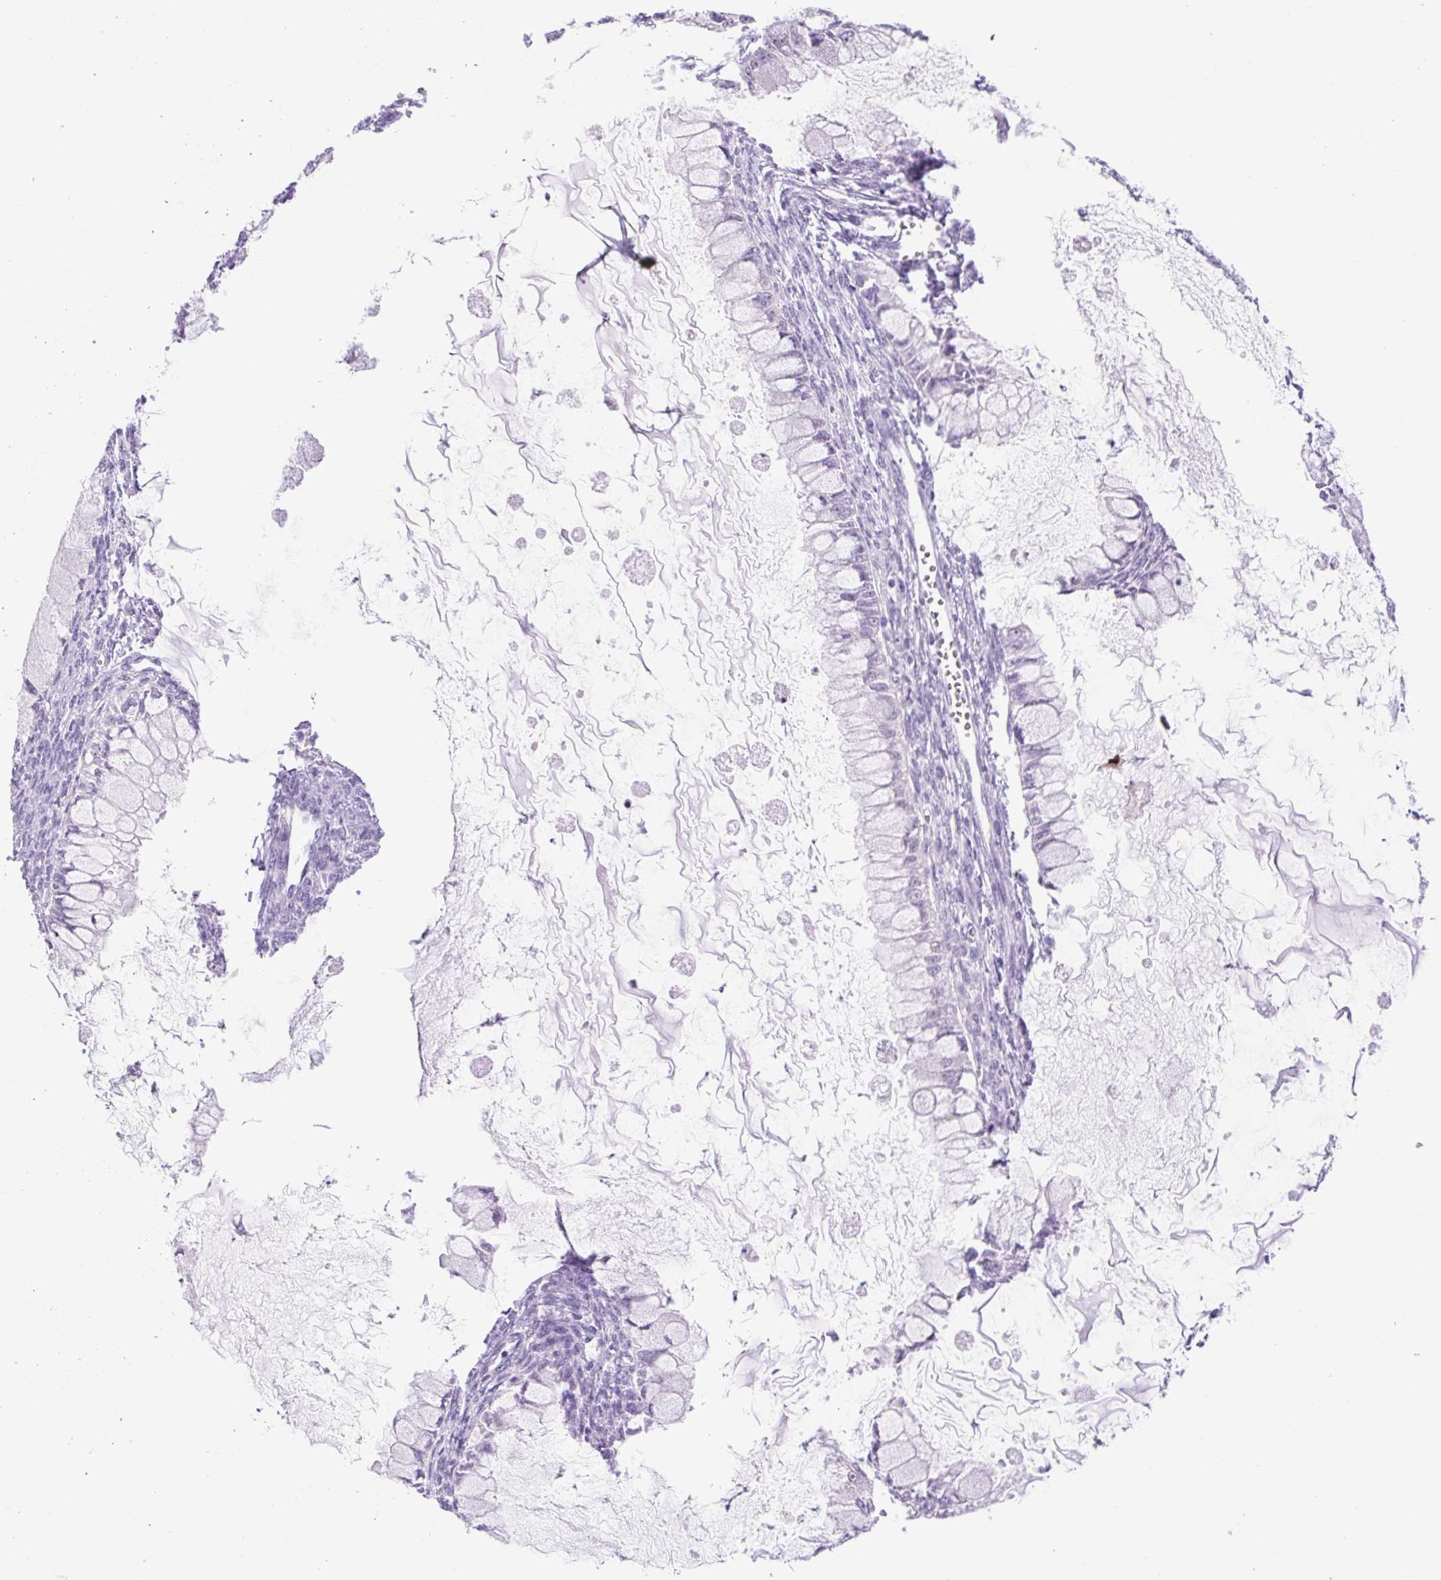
{"staining": {"intensity": "negative", "quantity": "none", "location": "none"}, "tissue": "ovarian cancer", "cell_type": "Tumor cells", "image_type": "cancer", "snomed": [{"axis": "morphology", "description": "Cystadenocarcinoma, mucinous, NOS"}, {"axis": "topography", "description": "Ovary"}], "caption": "Immunohistochemistry (IHC) histopathology image of neoplastic tissue: human ovarian mucinous cystadenocarcinoma stained with DAB exhibits no significant protein expression in tumor cells.", "gene": "SLC25A40", "patient": {"sex": "female", "age": 34}}